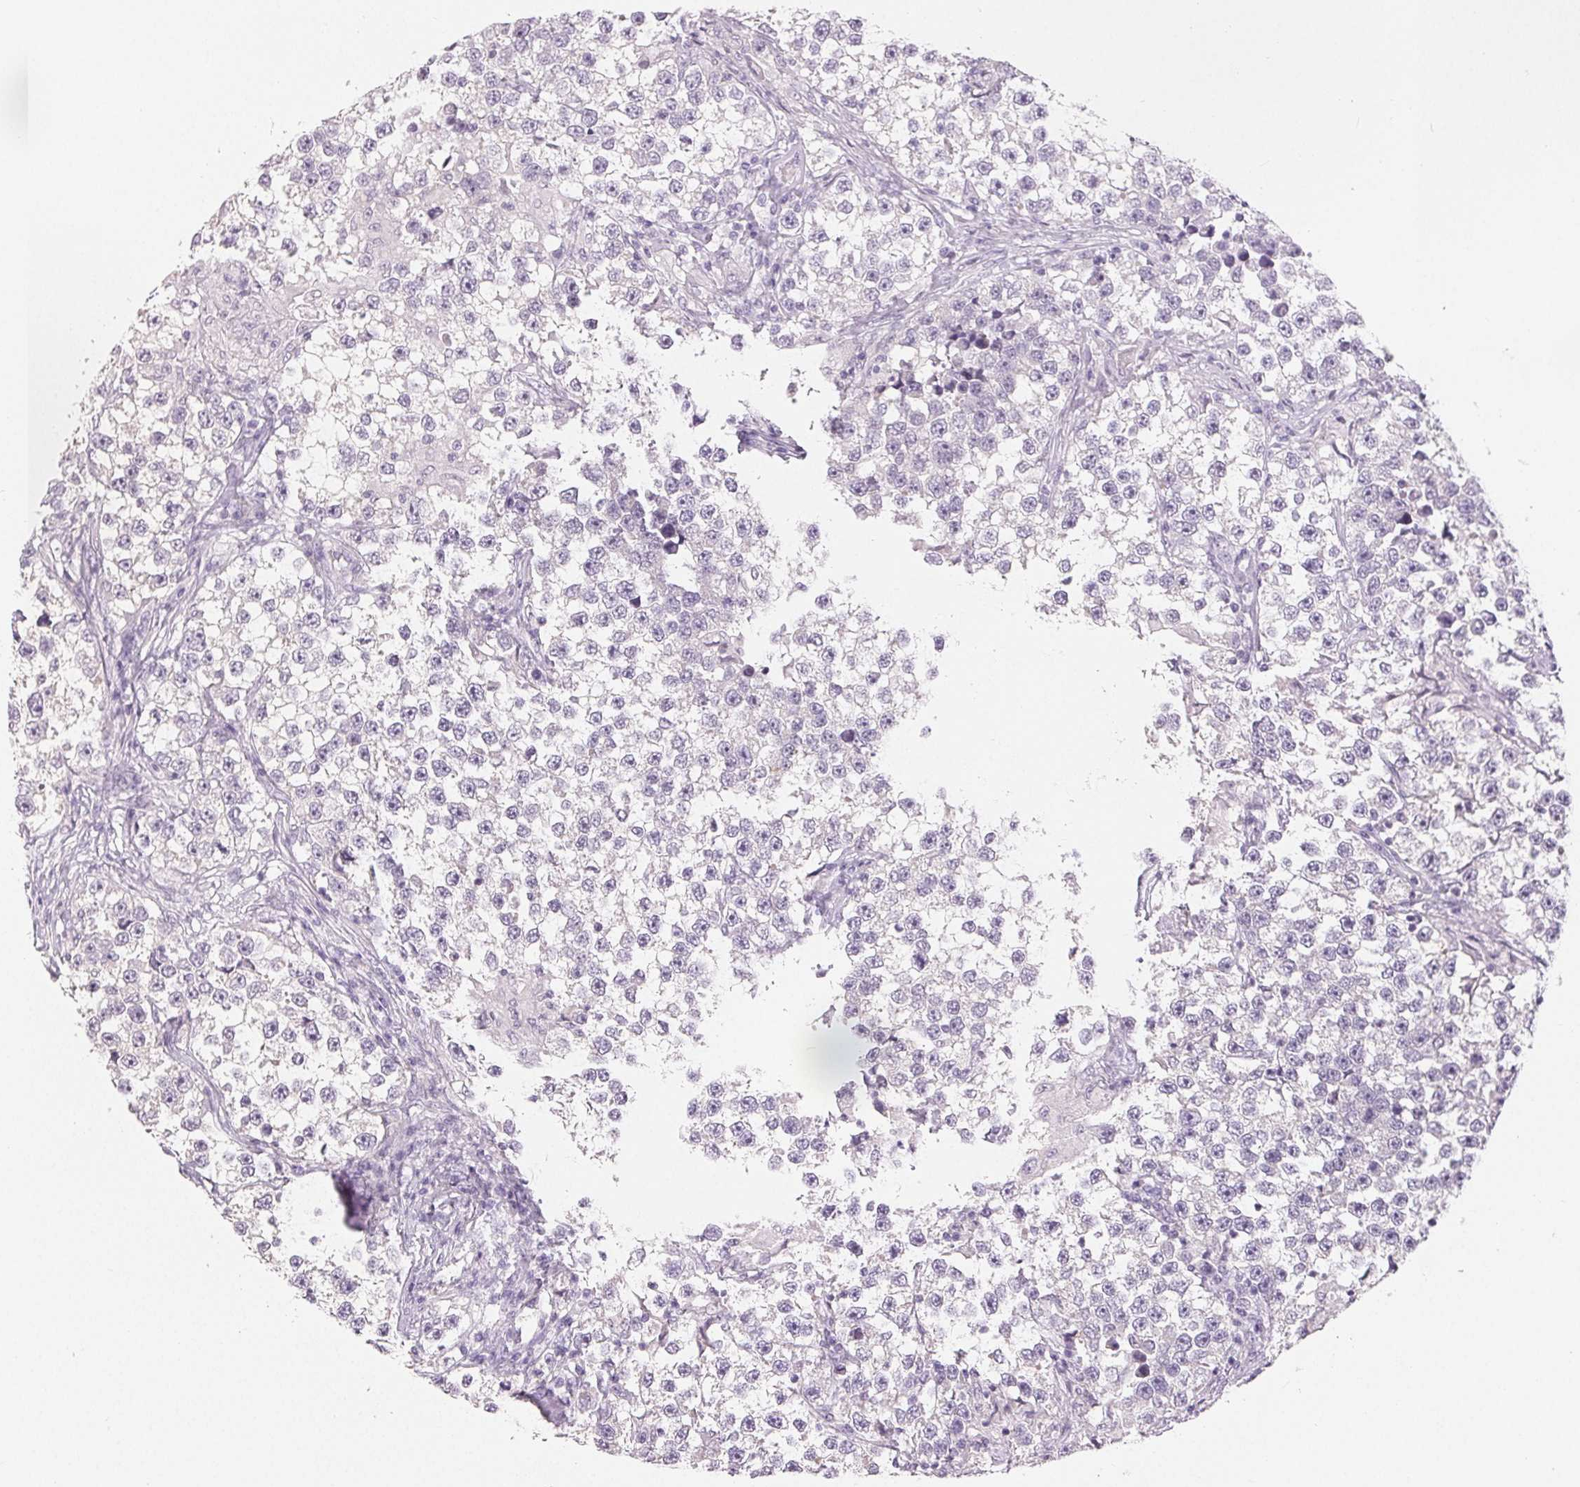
{"staining": {"intensity": "negative", "quantity": "none", "location": "none"}, "tissue": "testis cancer", "cell_type": "Tumor cells", "image_type": "cancer", "snomed": [{"axis": "morphology", "description": "Seminoma, NOS"}, {"axis": "topography", "description": "Testis"}], "caption": "High magnification brightfield microscopy of testis cancer stained with DAB (3,3'-diaminobenzidine) (brown) and counterstained with hematoxylin (blue): tumor cells show no significant staining.", "gene": "SFTPD", "patient": {"sex": "male", "age": 46}}